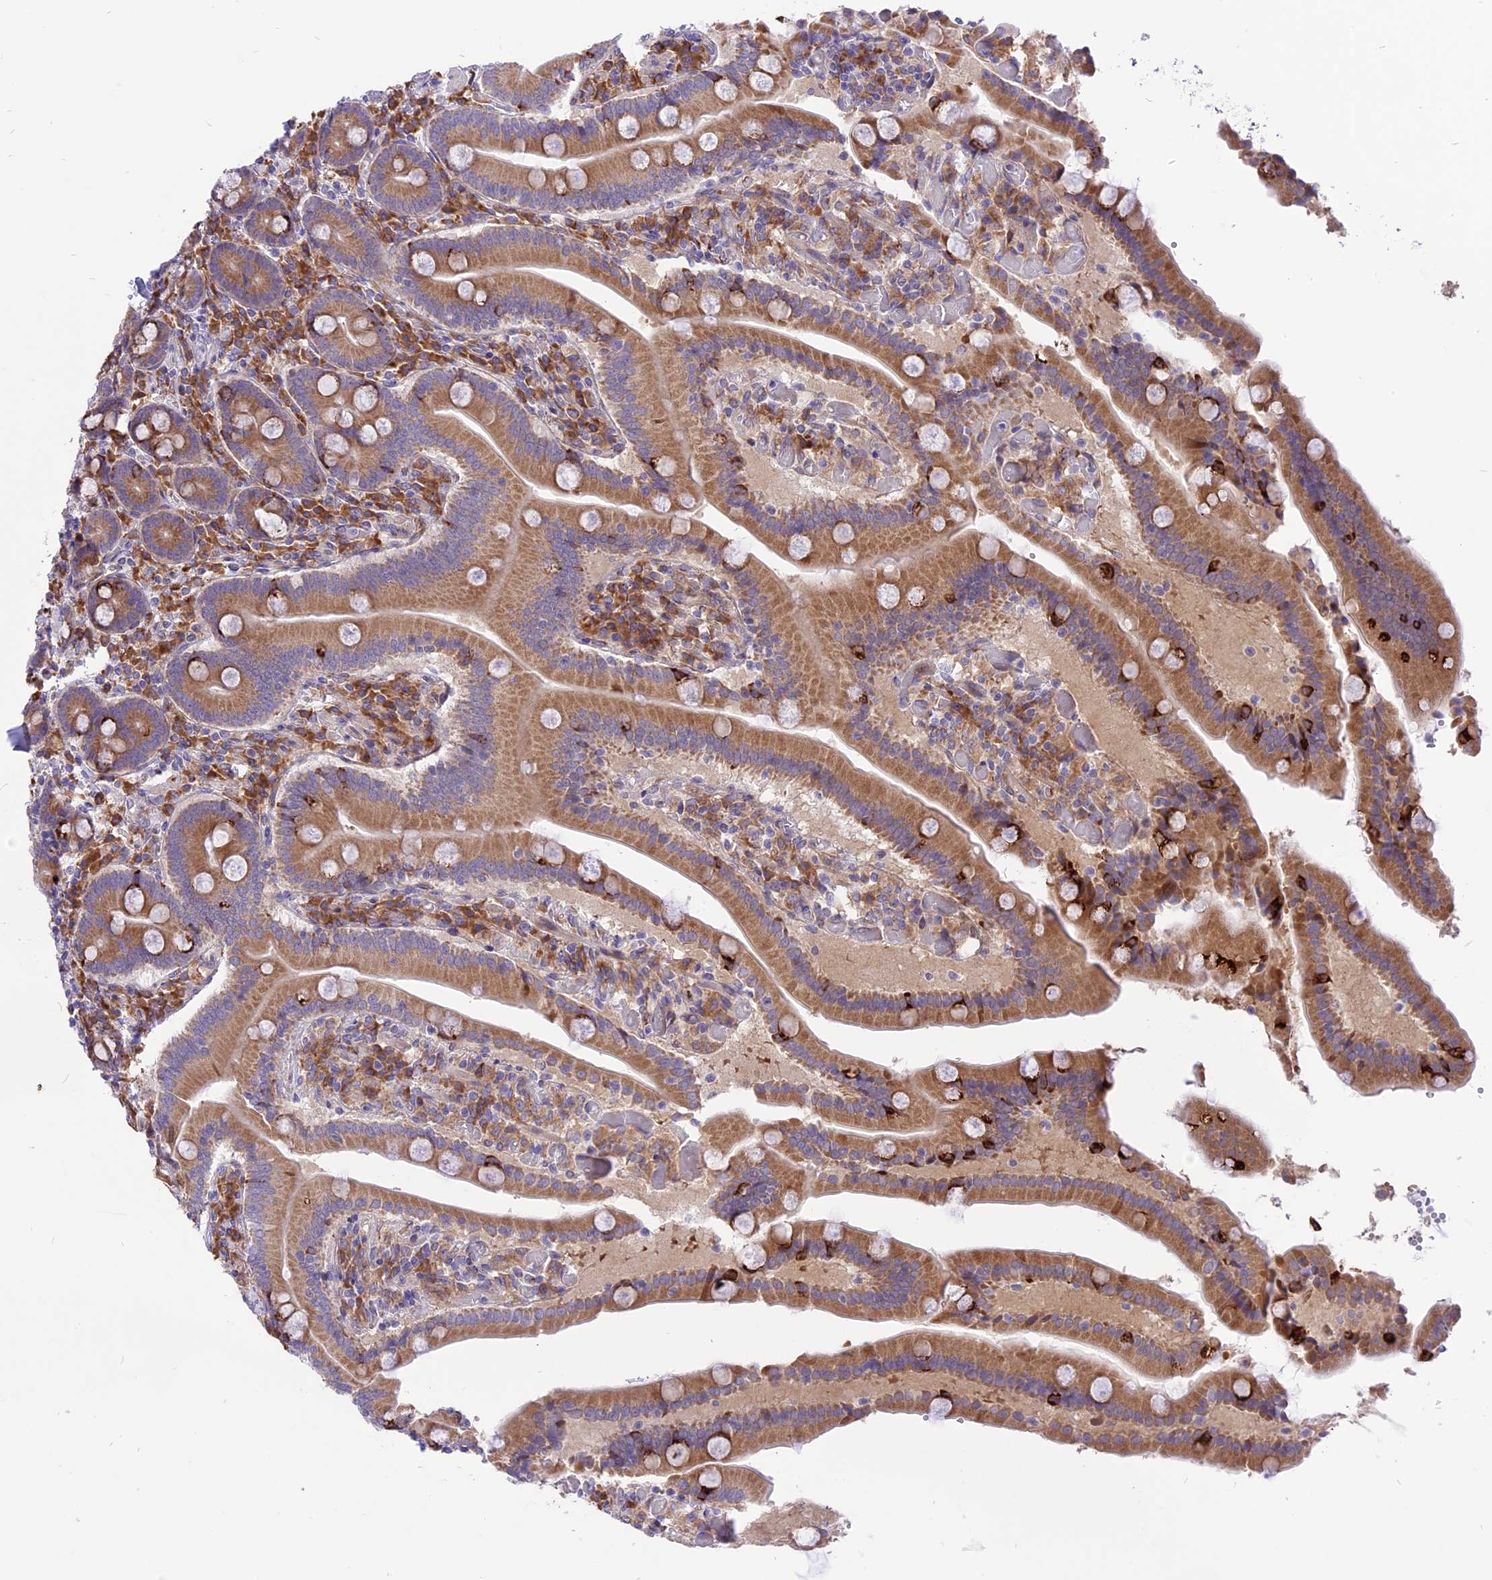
{"staining": {"intensity": "moderate", "quantity": ">75%", "location": "cytoplasmic/membranous"}, "tissue": "duodenum", "cell_type": "Glandular cells", "image_type": "normal", "snomed": [{"axis": "morphology", "description": "Normal tissue, NOS"}, {"axis": "topography", "description": "Duodenum"}], "caption": "An IHC photomicrograph of unremarkable tissue is shown. Protein staining in brown labels moderate cytoplasmic/membranous positivity in duodenum within glandular cells. Nuclei are stained in blue.", "gene": "ARMCX6", "patient": {"sex": "female", "age": 62}}